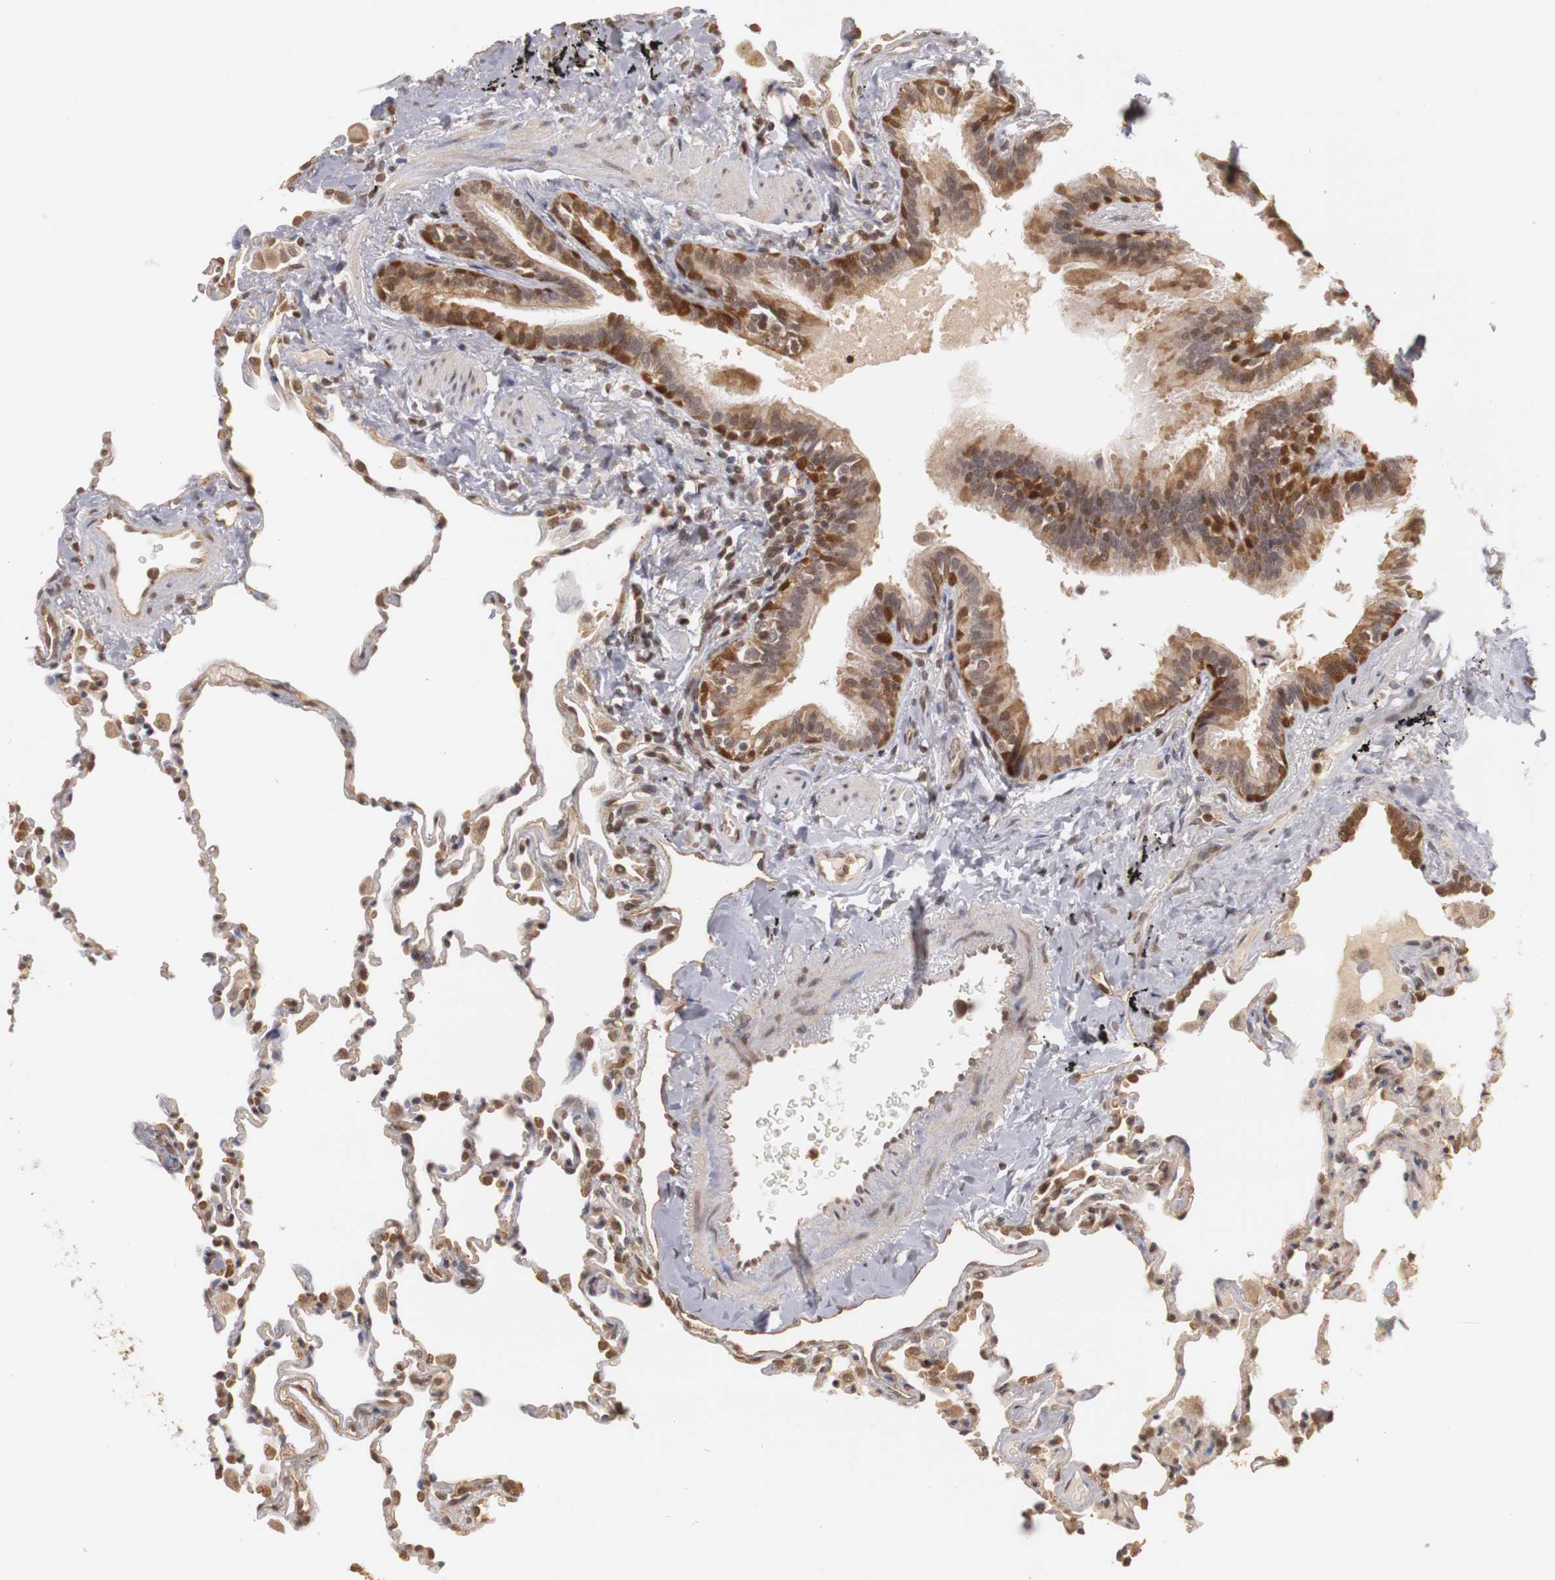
{"staining": {"intensity": "moderate", "quantity": "25%-75%", "location": "cytoplasmic/membranous,nuclear"}, "tissue": "lung", "cell_type": "Alveolar cells", "image_type": "normal", "snomed": [{"axis": "morphology", "description": "Normal tissue, NOS"}, {"axis": "topography", "description": "Lung"}], "caption": "Protein expression analysis of unremarkable human lung reveals moderate cytoplasmic/membranous,nuclear positivity in about 25%-75% of alveolar cells.", "gene": "PLEKHA1", "patient": {"sex": "male", "age": 59}}